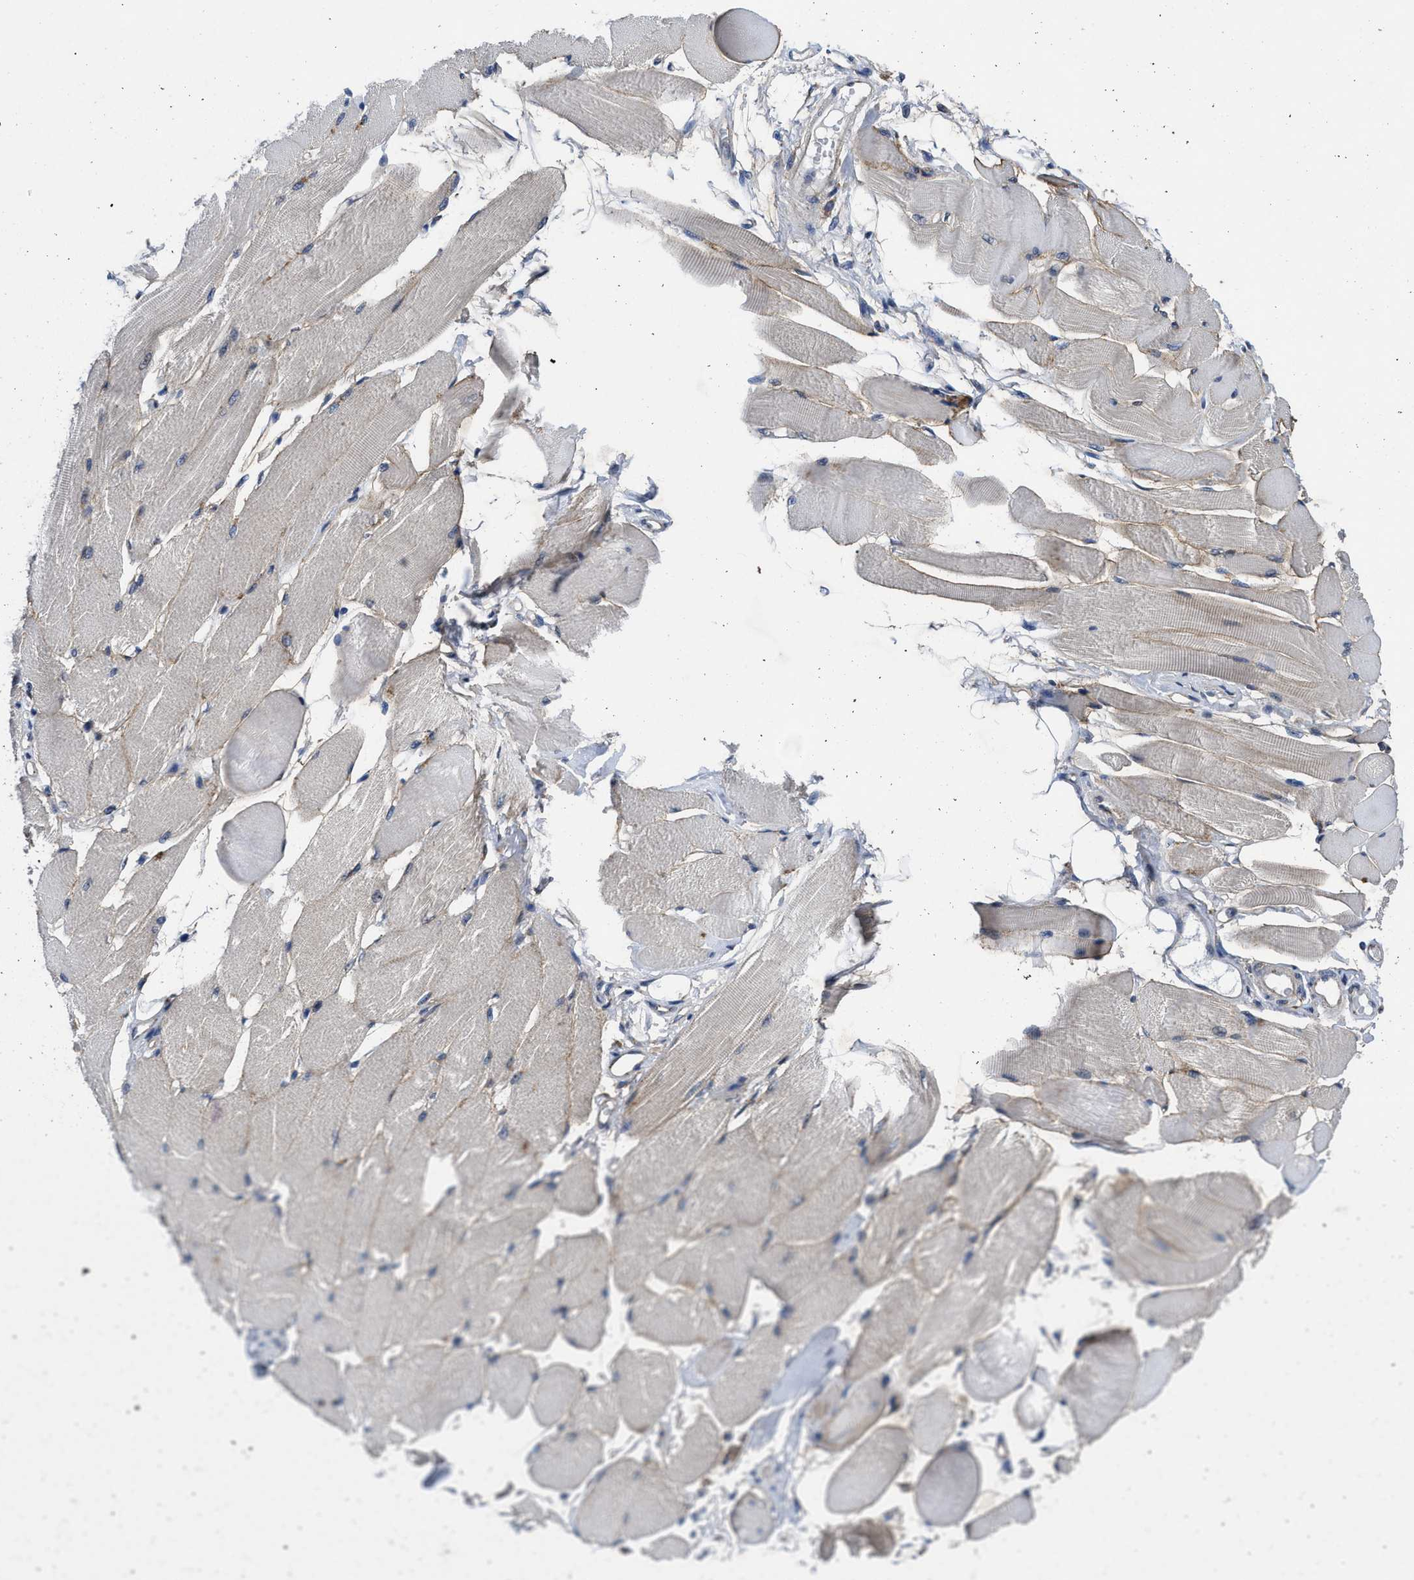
{"staining": {"intensity": "negative", "quantity": "none", "location": "none"}, "tissue": "skeletal muscle", "cell_type": "Myocytes", "image_type": "normal", "snomed": [{"axis": "morphology", "description": "Normal tissue, NOS"}, {"axis": "topography", "description": "Skeletal muscle"}, {"axis": "topography", "description": "Peripheral nerve tissue"}], "caption": "DAB immunohistochemical staining of normal skeletal muscle exhibits no significant positivity in myocytes.", "gene": "PKD2", "patient": {"sex": "female", "age": 84}}